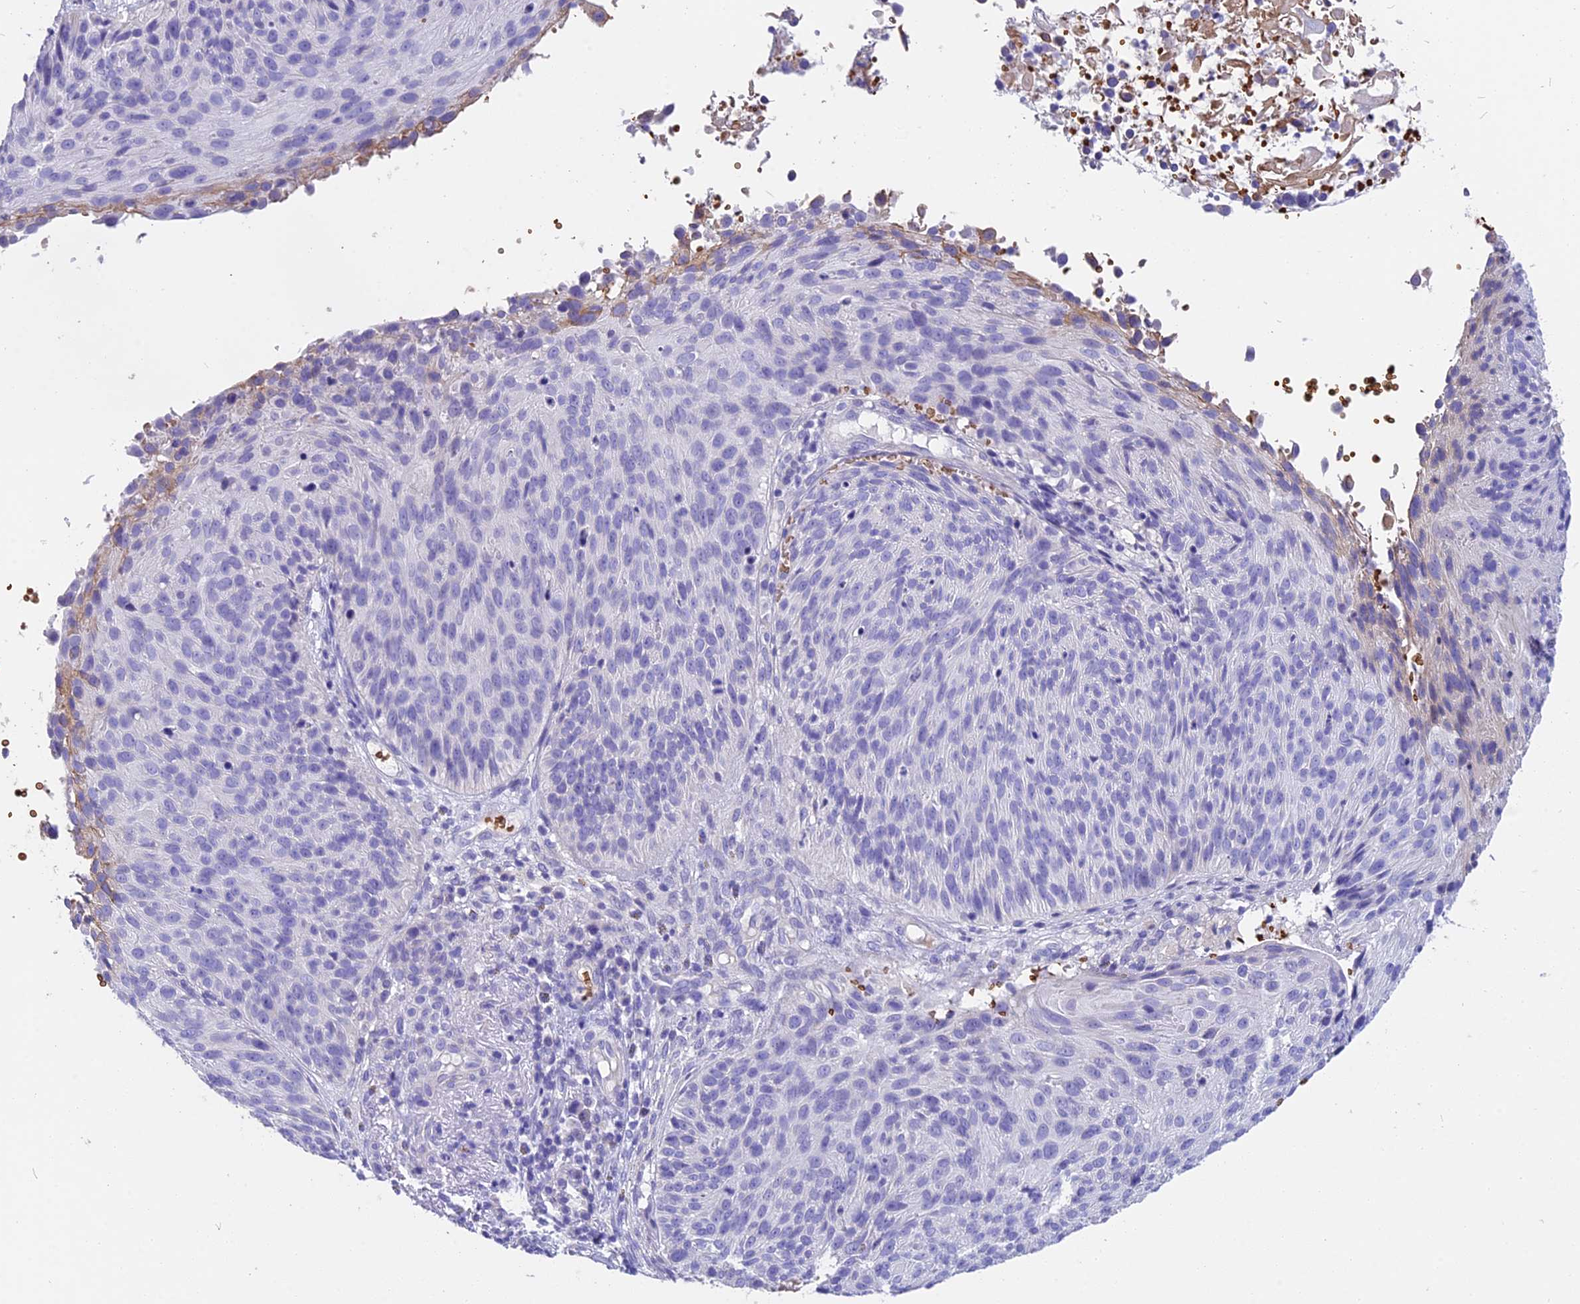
{"staining": {"intensity": "negative", "quantity": "none", "location": "none"}, "tissue": "cervical cancer", "cell_type": "Tumor cells", "image_type": "cancer", "snomed": [{"axis": "morphology", "description": "Squamous cell carcinoma, NOS"}, {"axis": "topography", "description": "Cervix"}], "caption": "This is an IHC photomicrograph of human squamous cell carcinoma (cervical). There is no staining in tumor cells.", "gene": "TNNC2", "patient": {"sex": "female", "age": 74}}